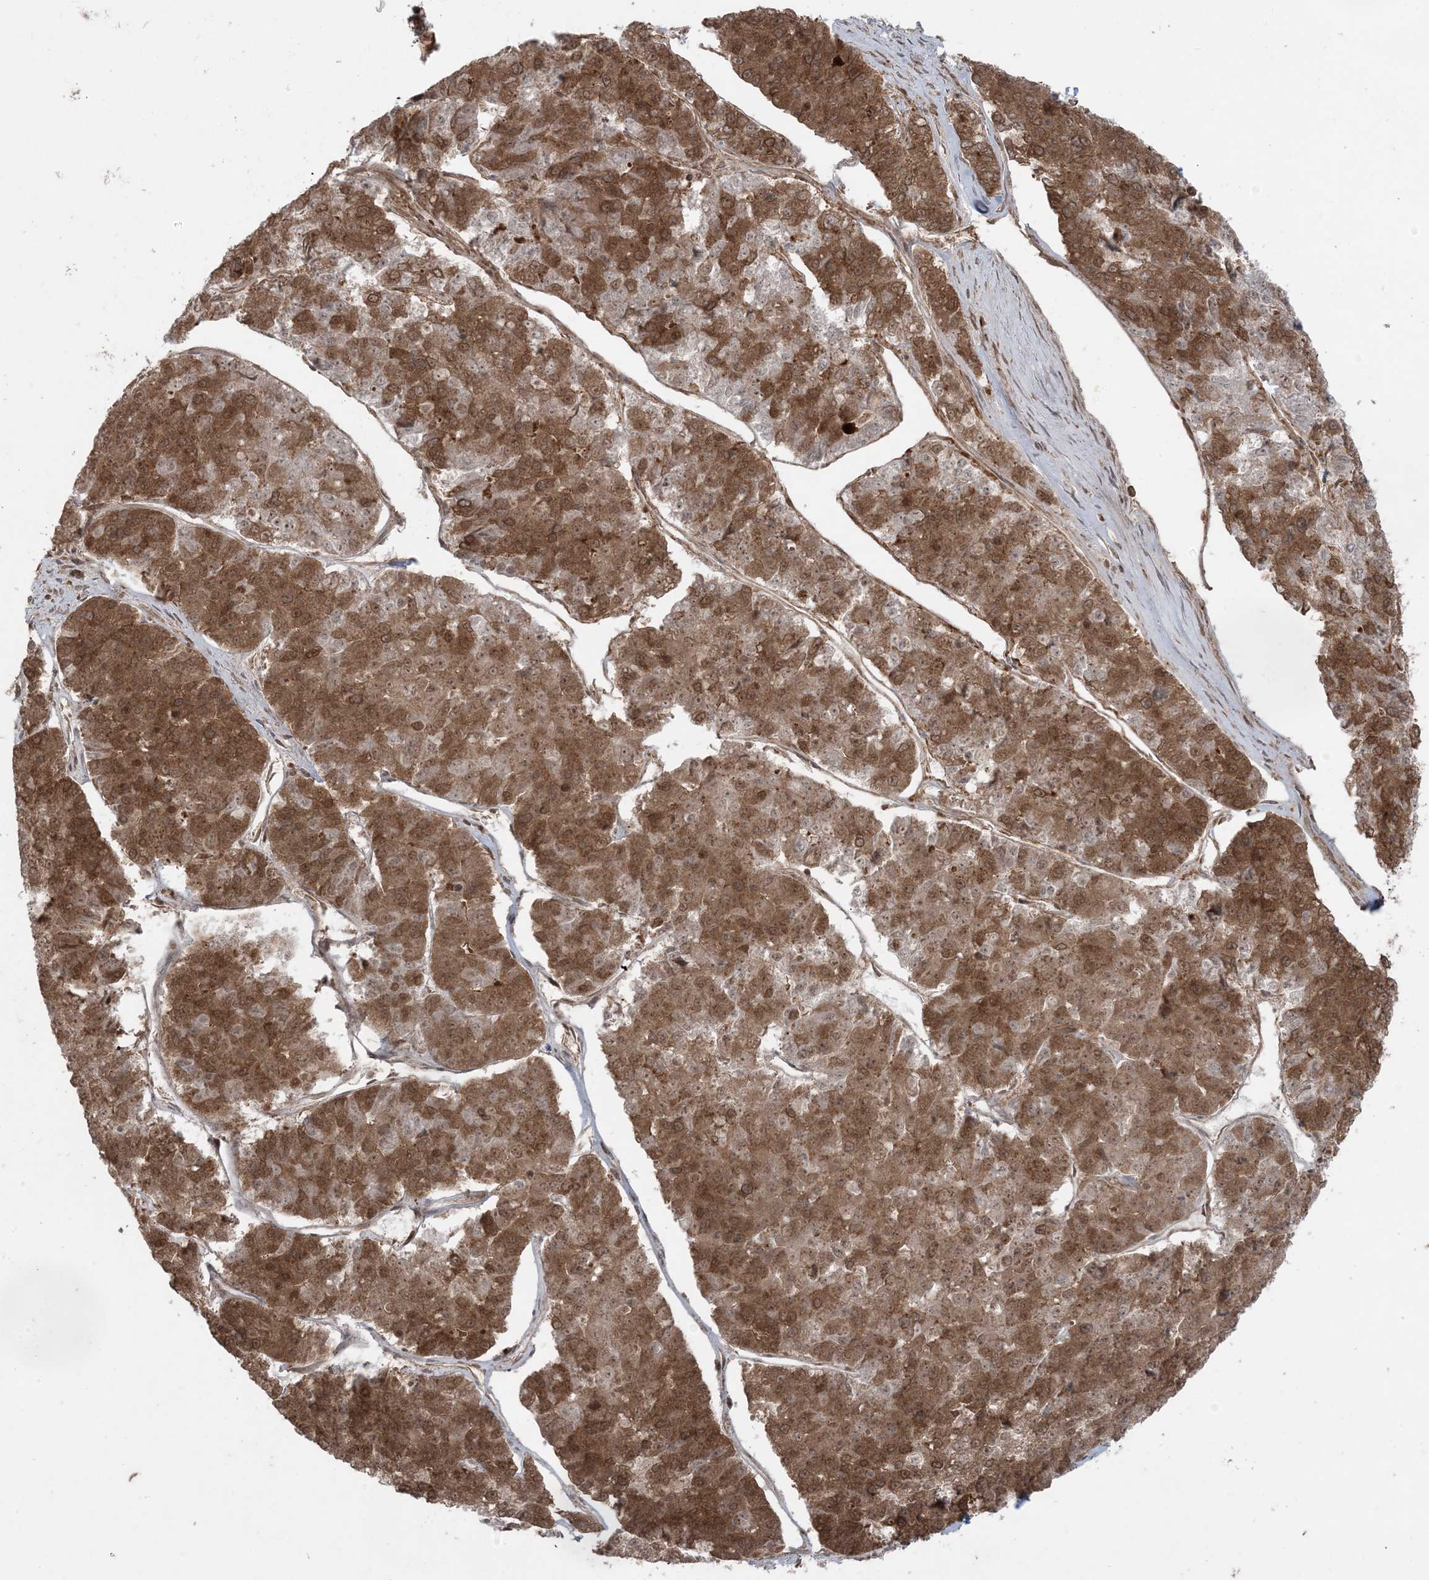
{"staining": {"intensity": "moderate", "quantity": ">75%", "location": "cytoplasmic/membranous"}, "tissue": "pancreatic cancer", "cell_type": "Tumor cells", "image_type": "cancer", "snomed": [{"axis": "morphology", "description": "Adenocarcinoma, NOS"}, {"axis": "topography", "description": "Pancreas"}], "caption": "This photomicrograph exhibits IHC staining of human pancreatic adenocarcinoma, with medium moderate cytoplasmic/membranous positivity in about >75% of tumor cells.", "gene": "DDX19B", "patient": {"sex": "male", "age": 50}}